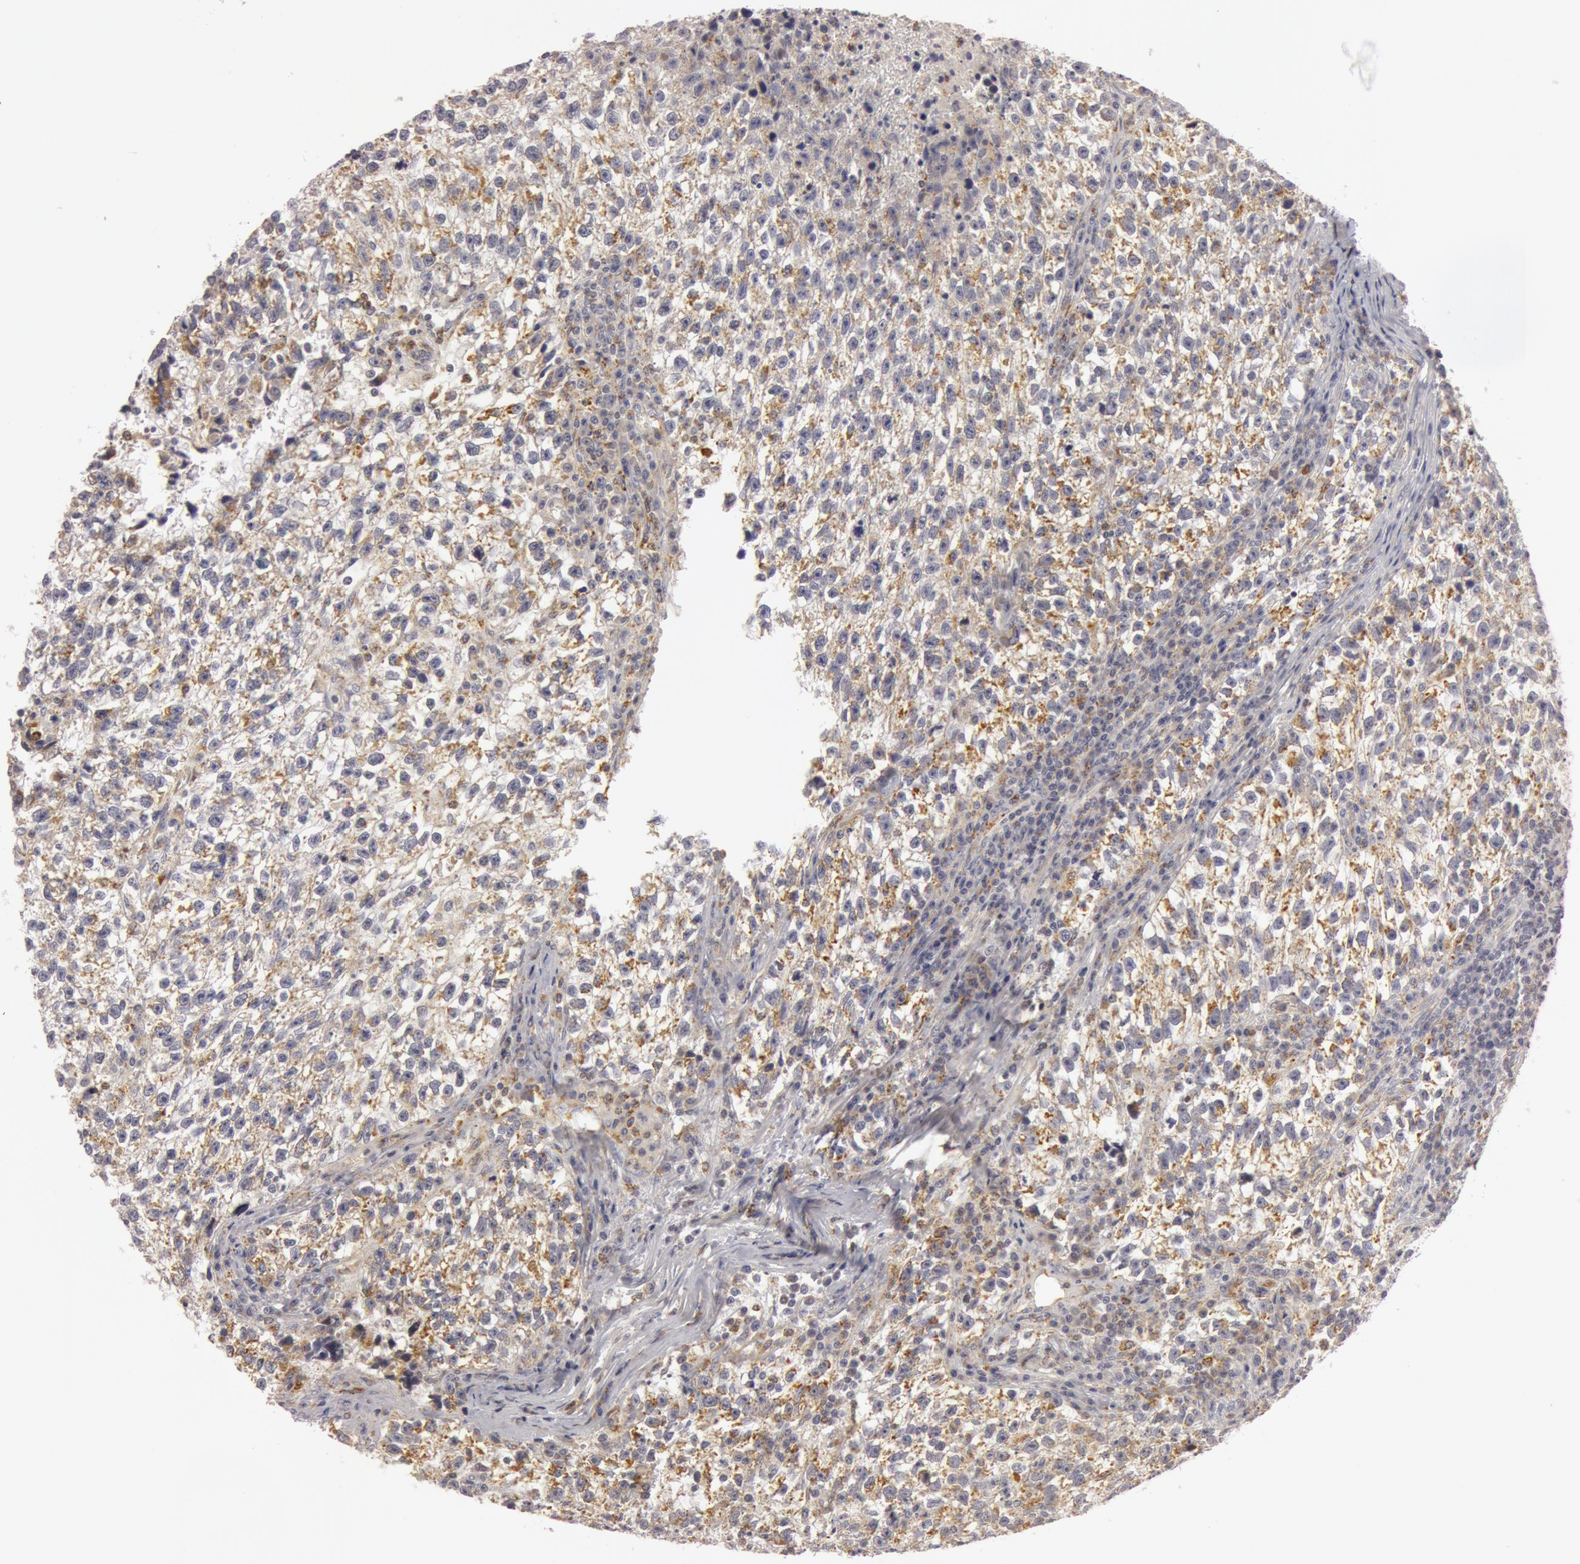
{"staining": {"intensity": "weak", "quantity": ">75%", "location": "cytoplasmic/membranous"}, "tissue": "testis cancer", "cell_type": "Tumor cells", "image_type": "cancer", "snomed": [{"axis": "morphology", "description": "Seminoma, NOS"}, {"axis": "topography", "description": "Testis"}], "caption": "Immunohistochemistry (IHC) (DAB) staining of human testis seminoma displays weak cytoplasmic/membranous protein staining in about >75% of tumor cells. (brown staining indicates protein expression, while blue staining denotes nuclei).", "gene": "C7", "patient": {"sex": "male", "age": 38}}